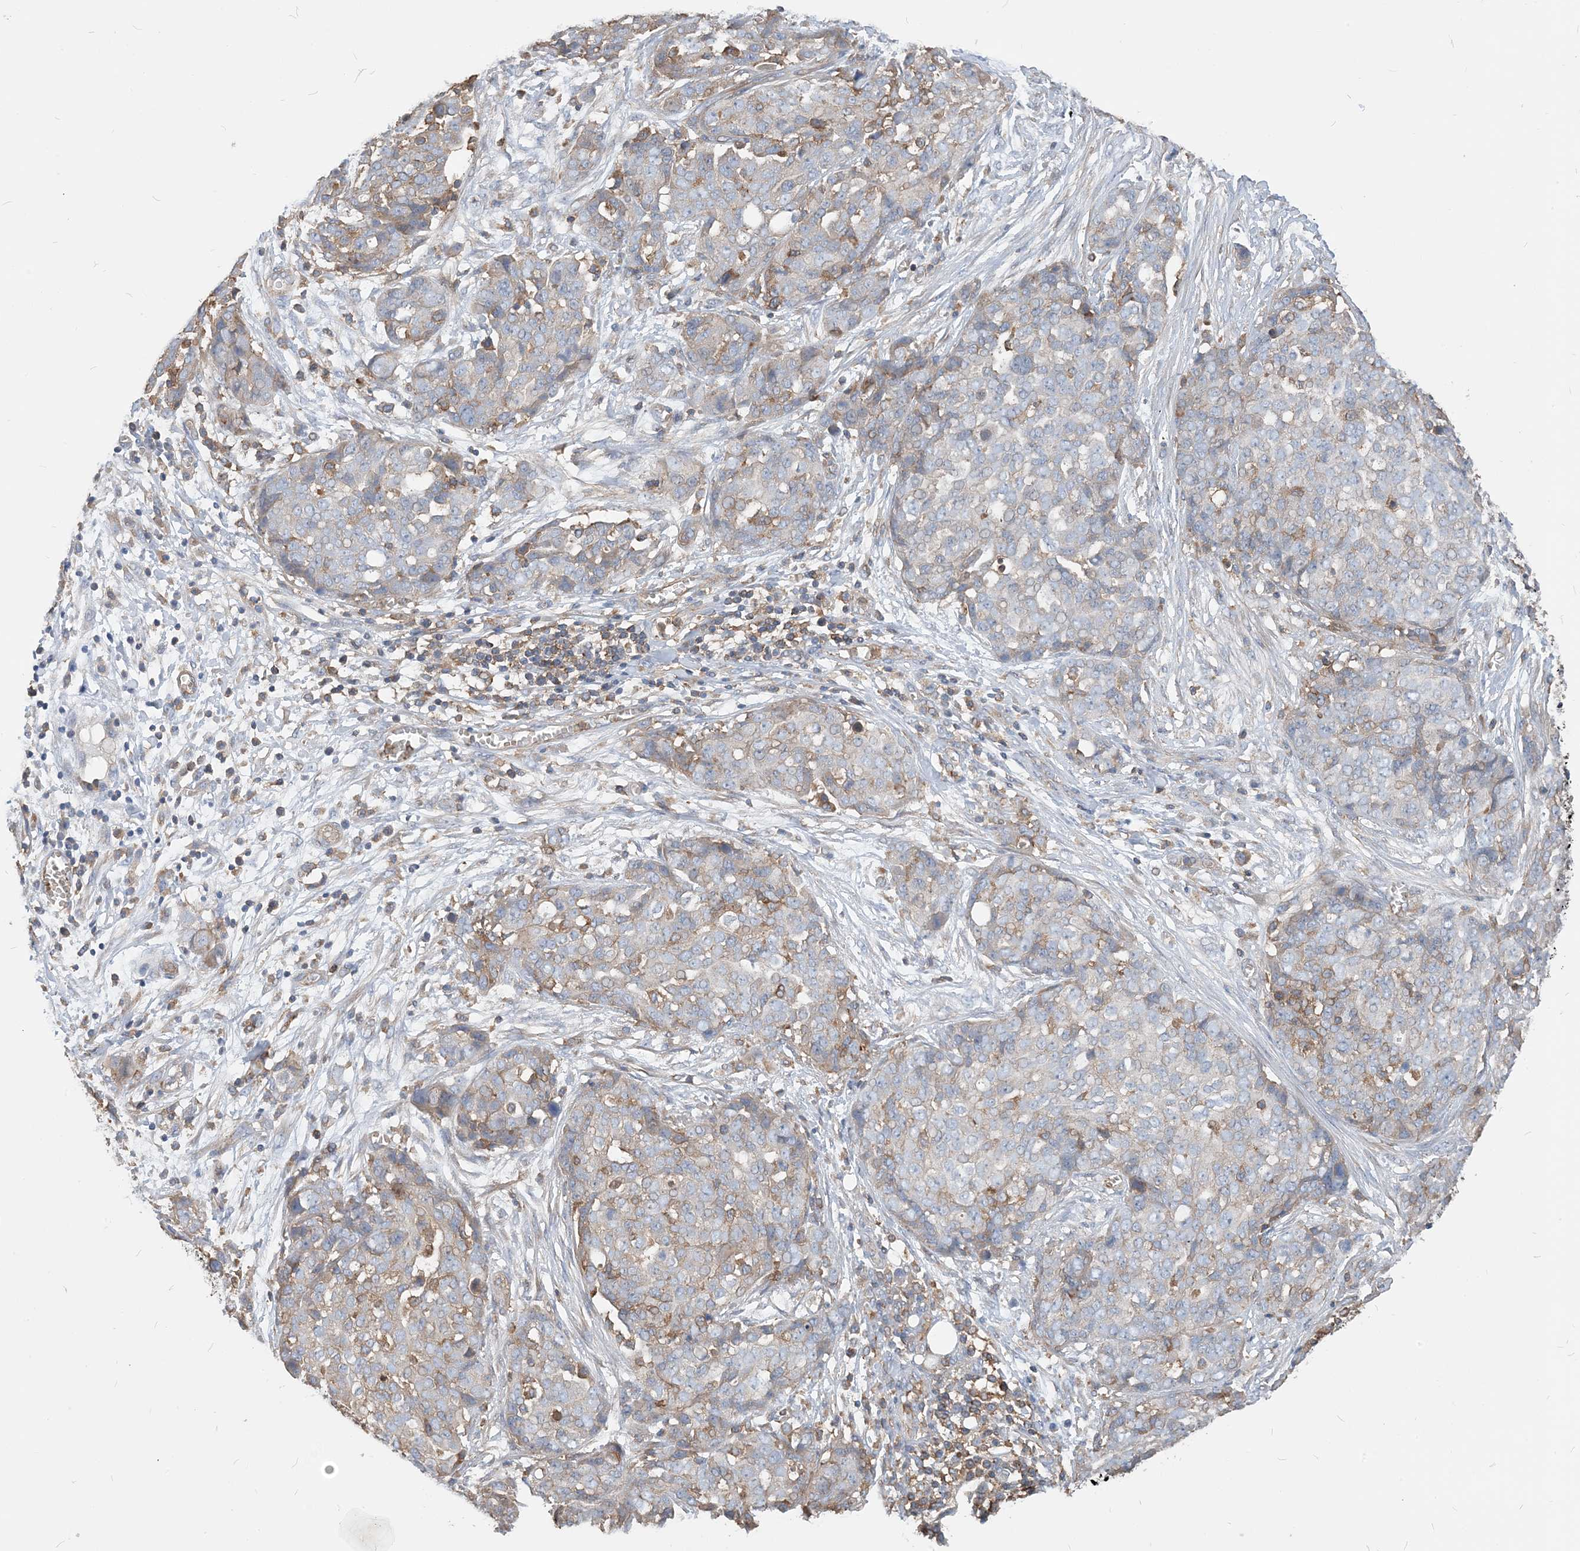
{"staining": {"intensity": "moderate", "quantity": "<25%", "location": "cytoplasmic/membranous"}, "tissue": "ovarian cancer", "cell_type": "Tumor cells", "image_type": "cancer", "snomed": [{"axis": "morphology", "description": "Cystadenocarcinoma, serous, NOS"}, {"axis": "topography", "description": "Soft tissue"}, {"axis": "topography", "description": "Ovary"}], "caption": "Ovarian cancer tissue shows moderate cytoplasmic/membranous expression in approximately <25% of tumor cells", "gene": "PARVG", "patient": {"sex": "female", "age": 57}}